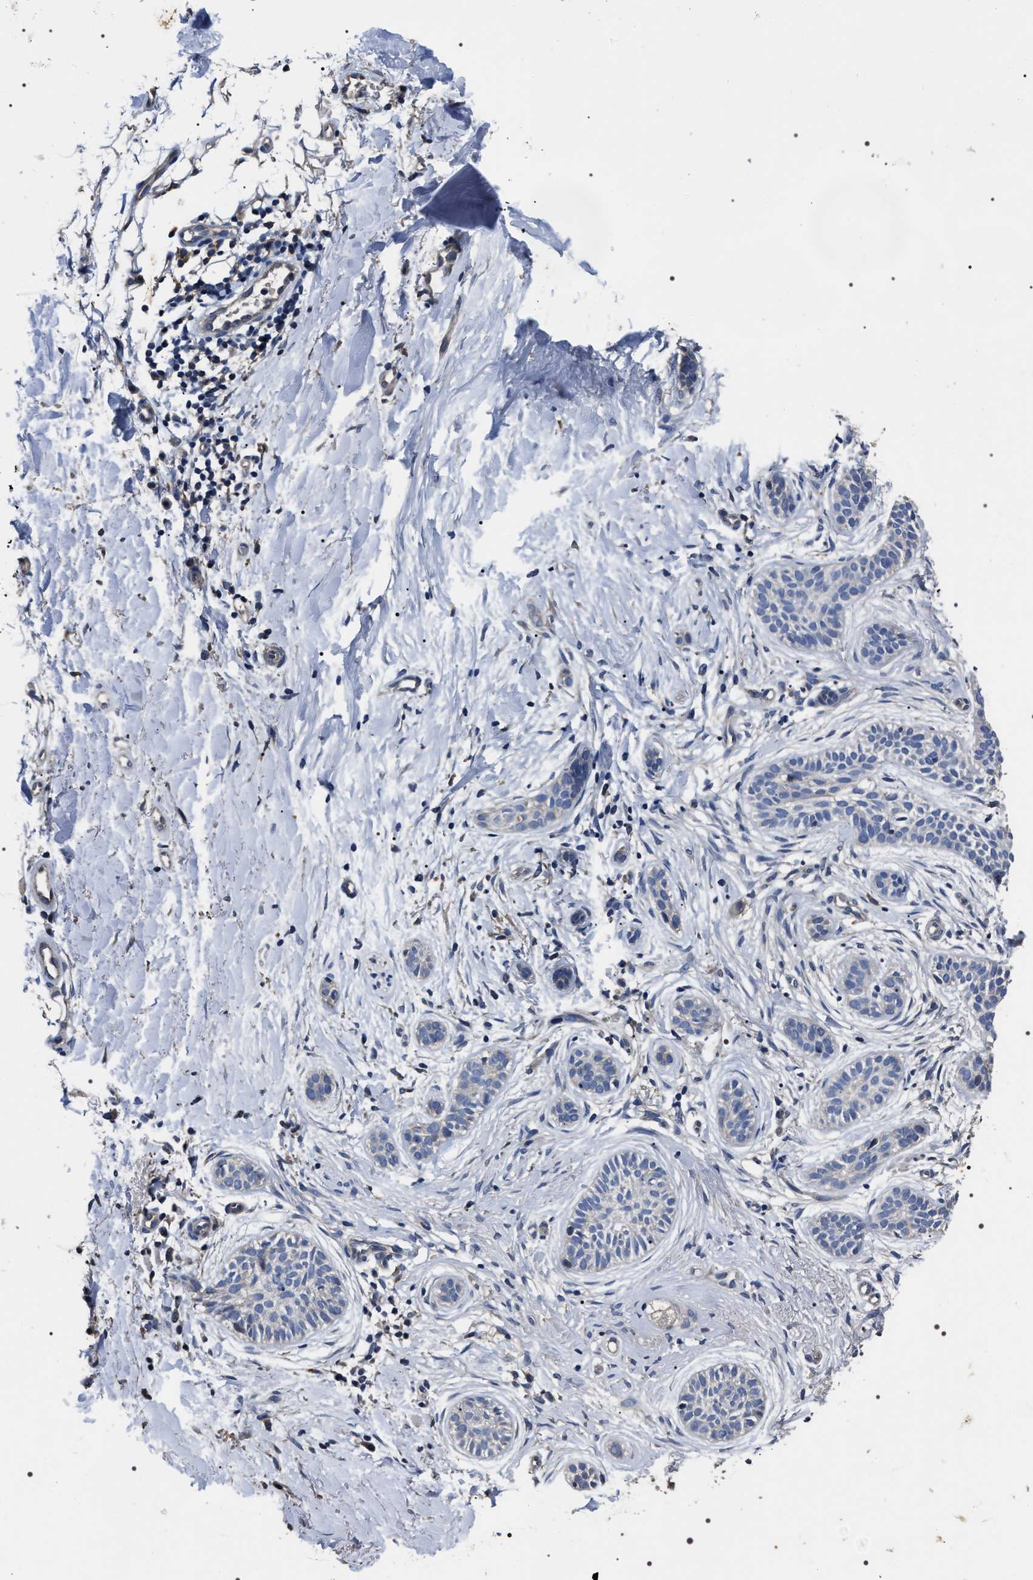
{"staining": {"intensity": "negative", "quantity": "none", "location": "none"}, "tissue": "skin cancer", "cell_type": "Tumor cells", "image_type": "cancer", "snomed": [{"axis": "morphology", "description": "Normal tissue, NOS"}, {"axis": "morphology", "description": "Basal cell carcinoma"}, {"axis": "topography", "description": "Skin"}], "caption": "Tumor cells show no significant protein expression in skin basal cell carcinoma.", "gene": "TRIM54", "patient": {"sex": "male", "age": 63}}